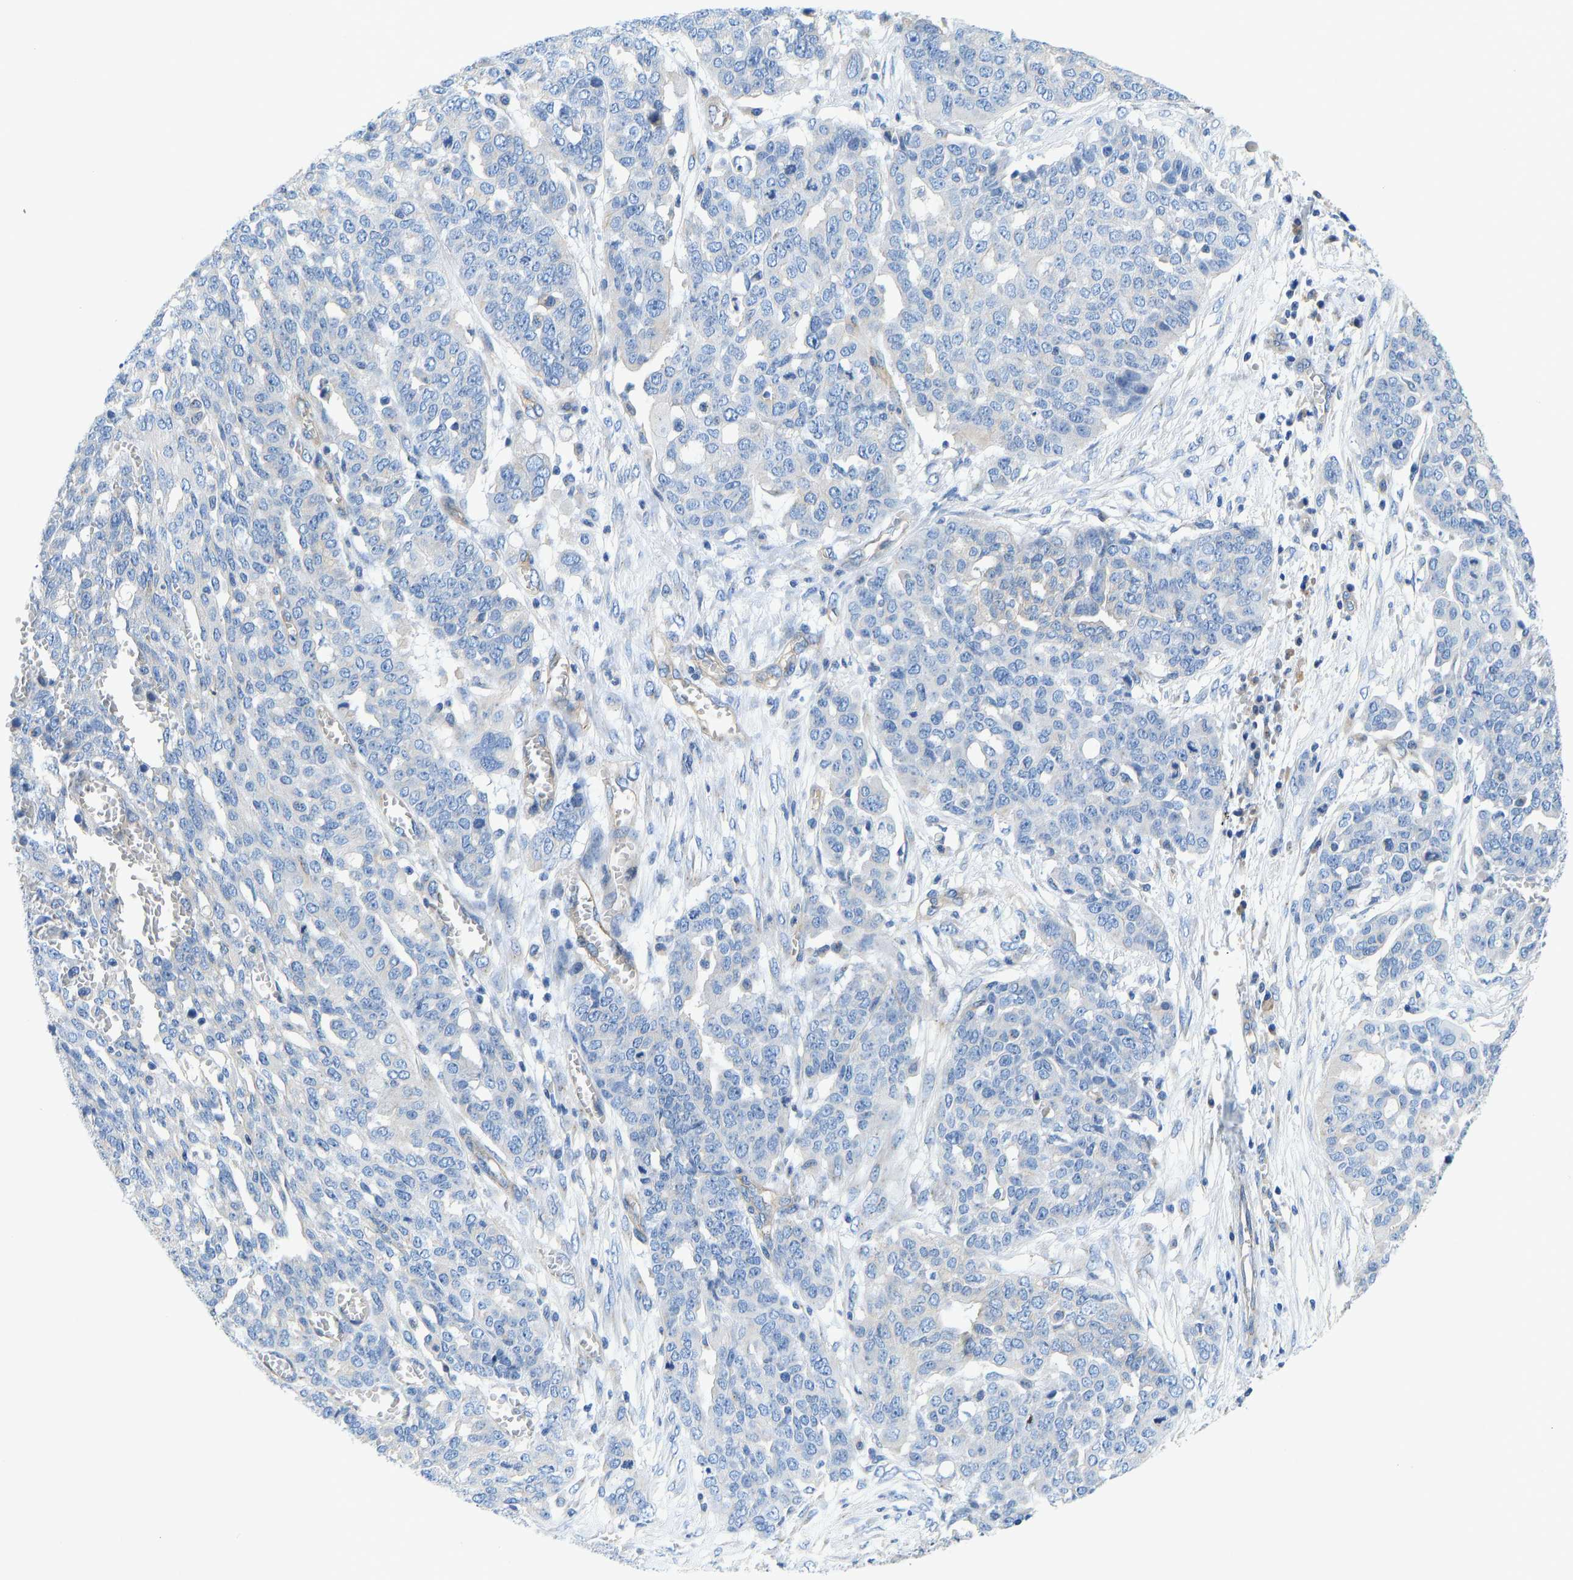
{"staining": {"intensity": "negative", "quantity": "none", "location": "none"}, "tissue": "ovarian cancer", "cell_type": "Tumor cells", "image_type": "cancer", "snomed": [{"axis": "morphology", "description": "Cystadenocarcinoma, serous, NOS"}, {"axis": "topography", "description": "Soft tissue"}, {"axis": "topography", "description": "Ovary"}], "caption": "Immunohistochemistry (IHC) photomicrograph of neoplastic tissue: human ovarian cancer stained with DAB (3,3'-diaminobenzidine) exhibits no significant protein staining in tumor cells.", "gene": "CHAD", "patient": {"sex": "female", "age": 57}}